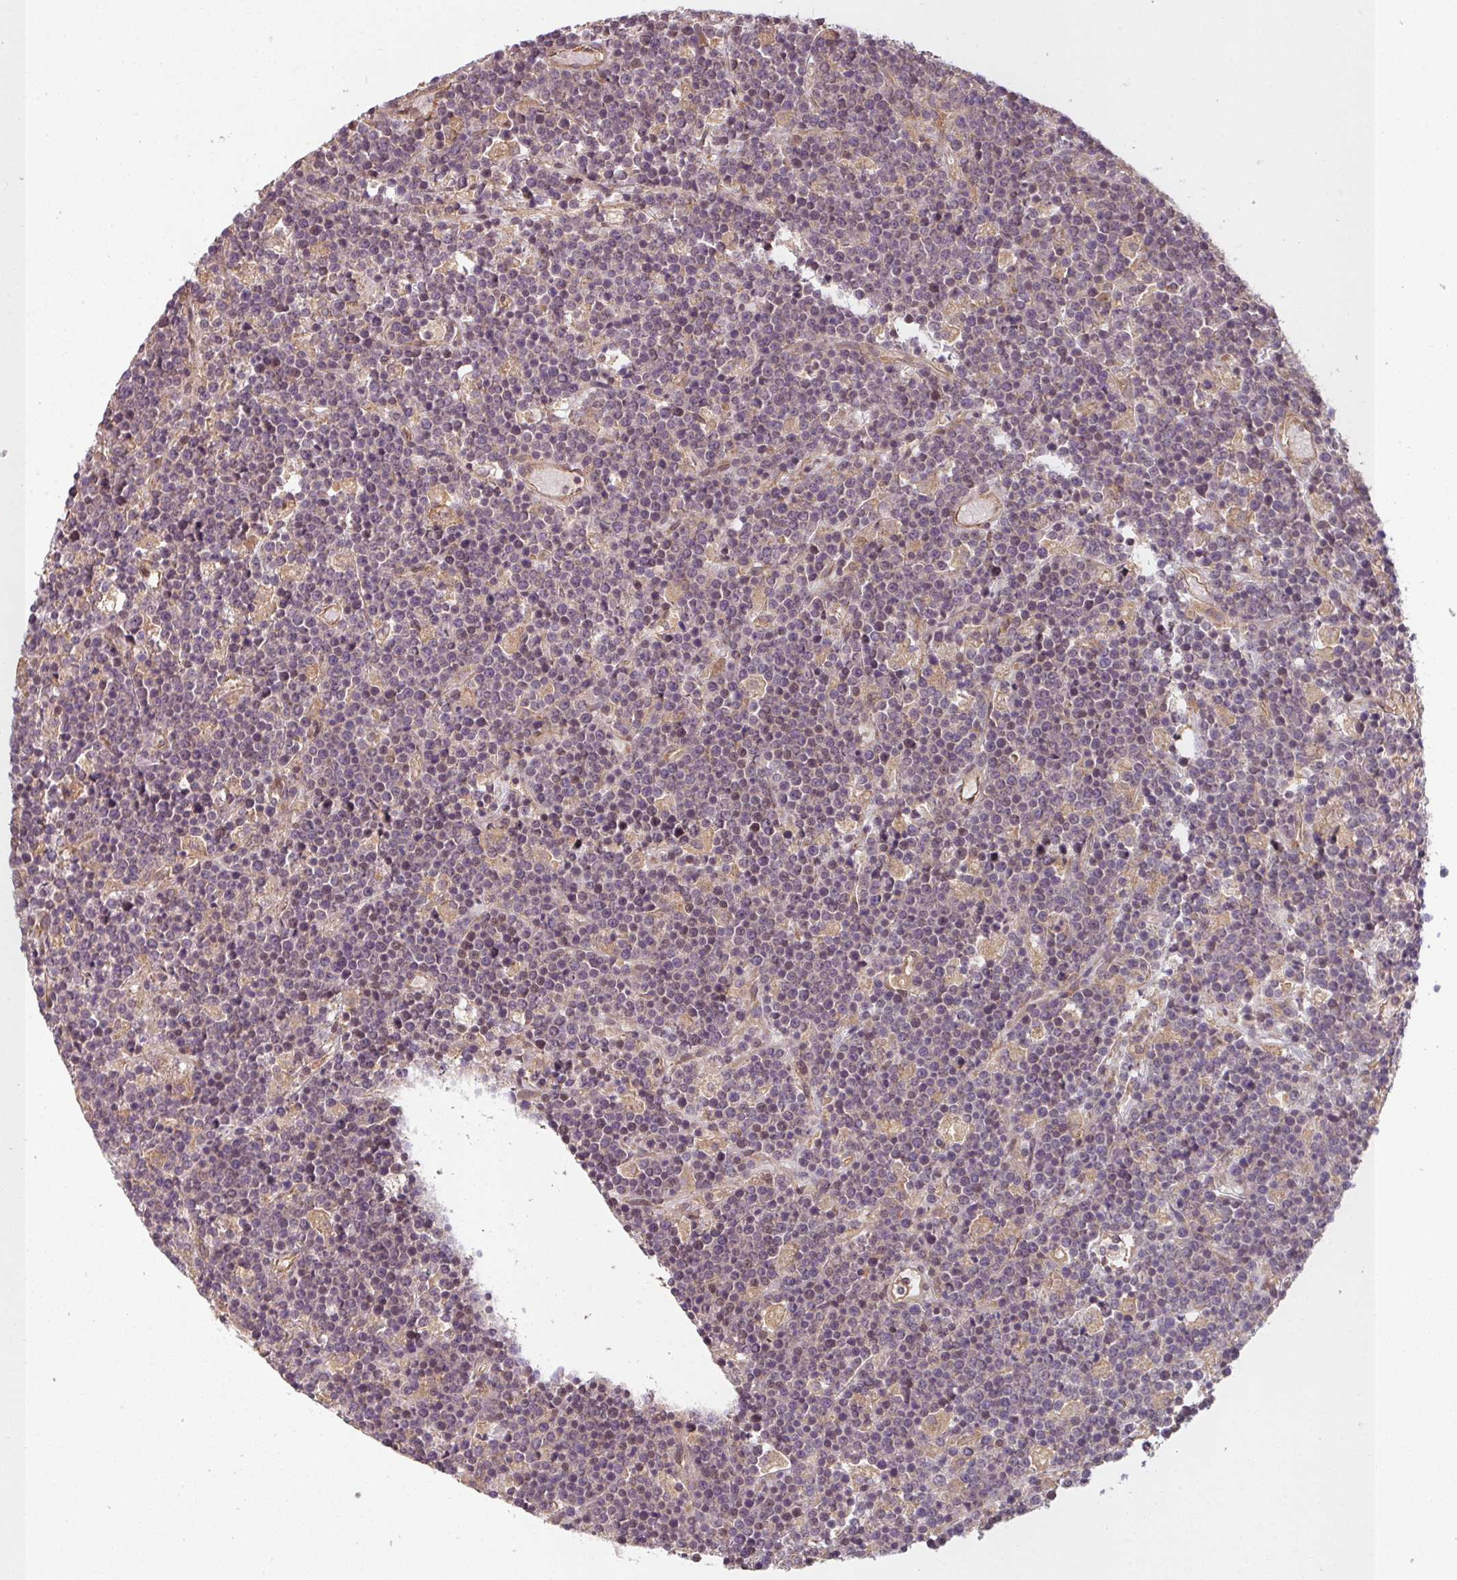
{"staining": {"intensity": "moderate", "quantity": "<25%", "location": "nuclear"}, "tissue": "lymphoma", "cell_type": "Tumor cells", "image_type": "cancer", "snomed": [{"axis": "morphology", "description": "Malignant lymphoma, non-Hodgkin's type, High grade"}, {"axis": "topography", "description": "Ovary"}], "caption": "Lymphoma stained with DAB immunohistochemistry exhibits low levels of moderate nuclear expression in approximately <25% of tumor cells.", "gene": "RNF31", "patient": {"sex": "female", "age": 56}}